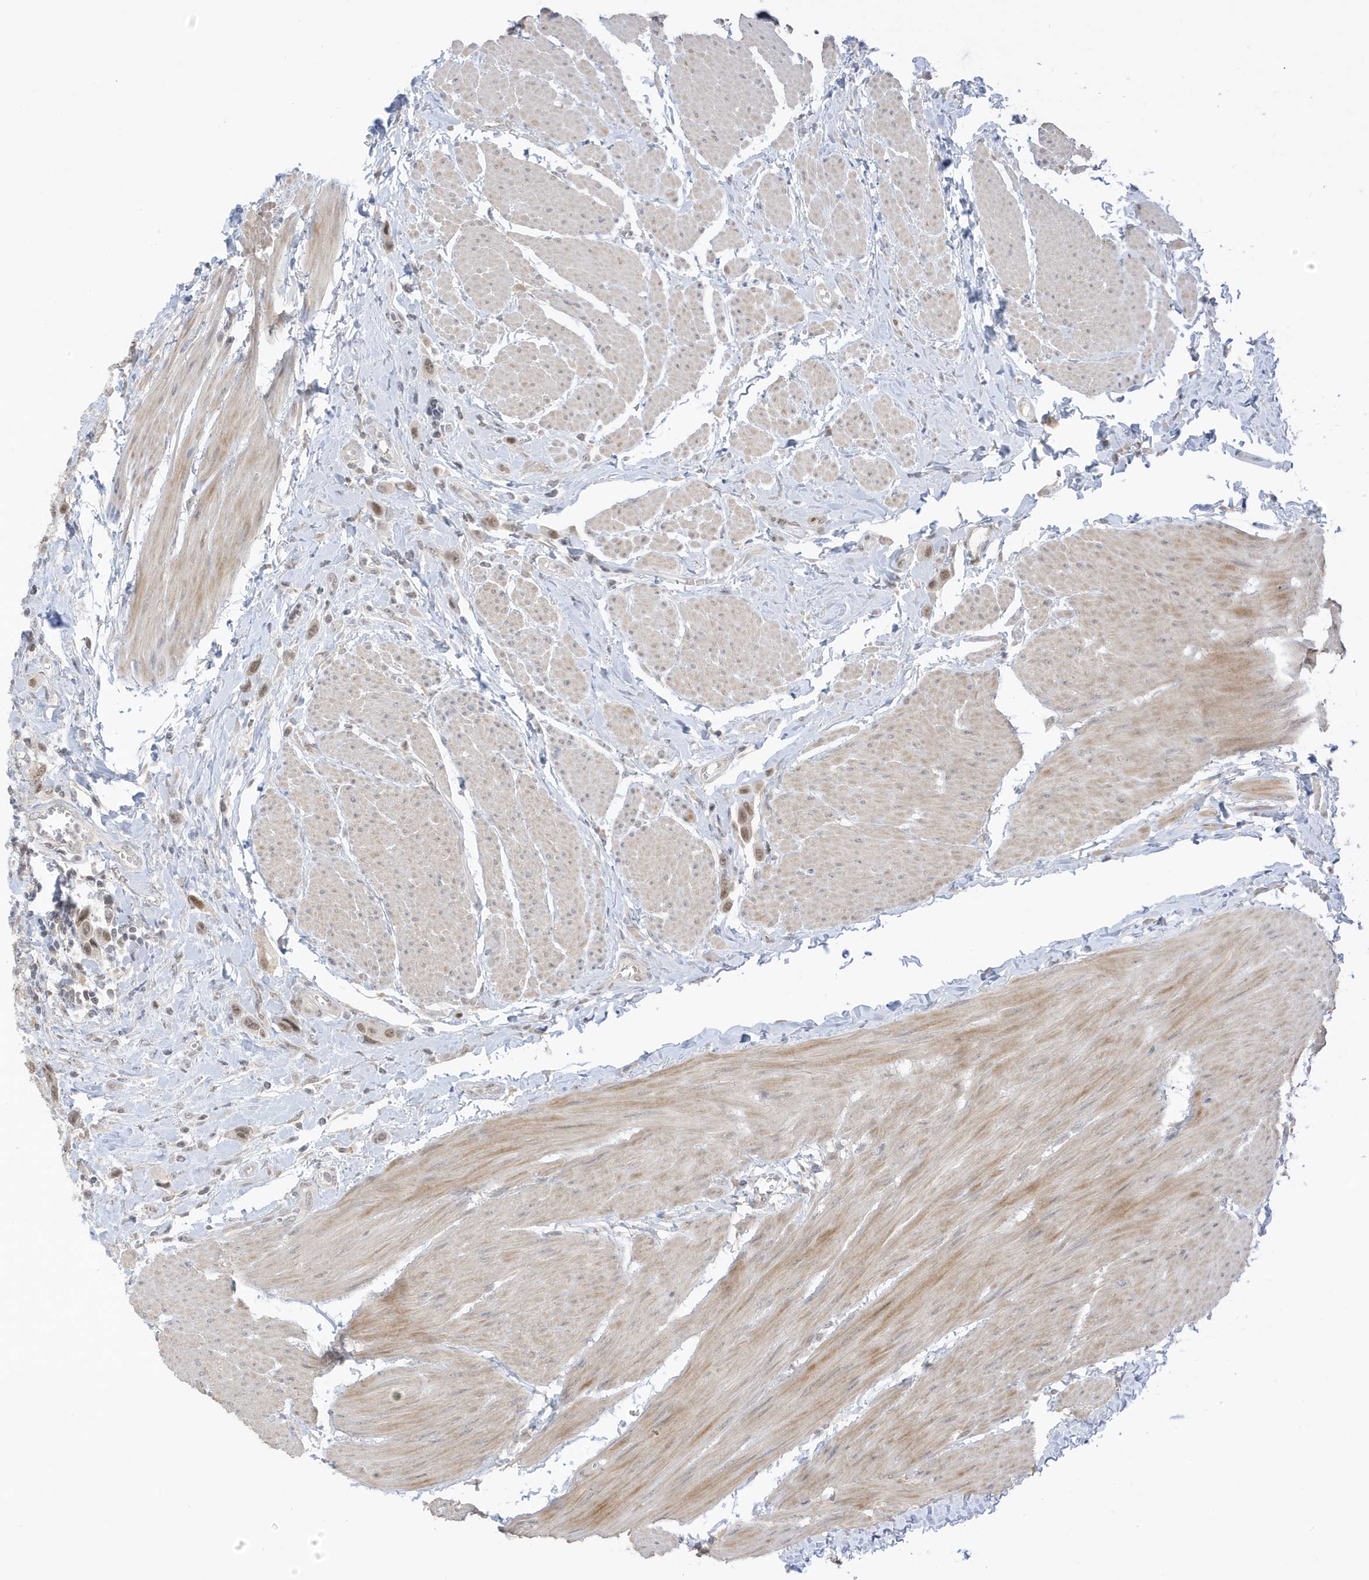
{"staining": {"intensity": "moderate", "quantity": ">75%", "location": "nuclear"}, "tissue": "urothelial cancer", "cell_type": "Tumor cells", "image_type": "cancer", "snomed": [{"axis": "morphology", "description": "Urothelial carcinoma, High grade"}, {"axis": "topography", "description": "Urinary bladder"}], "caption": "Urothelial carcinoma (high-grade) stained for a protein reveals moderate nuclear positivity in tumor cells.", "gene": "MSL3", "patient": {"sex": "male", "age": 50}}